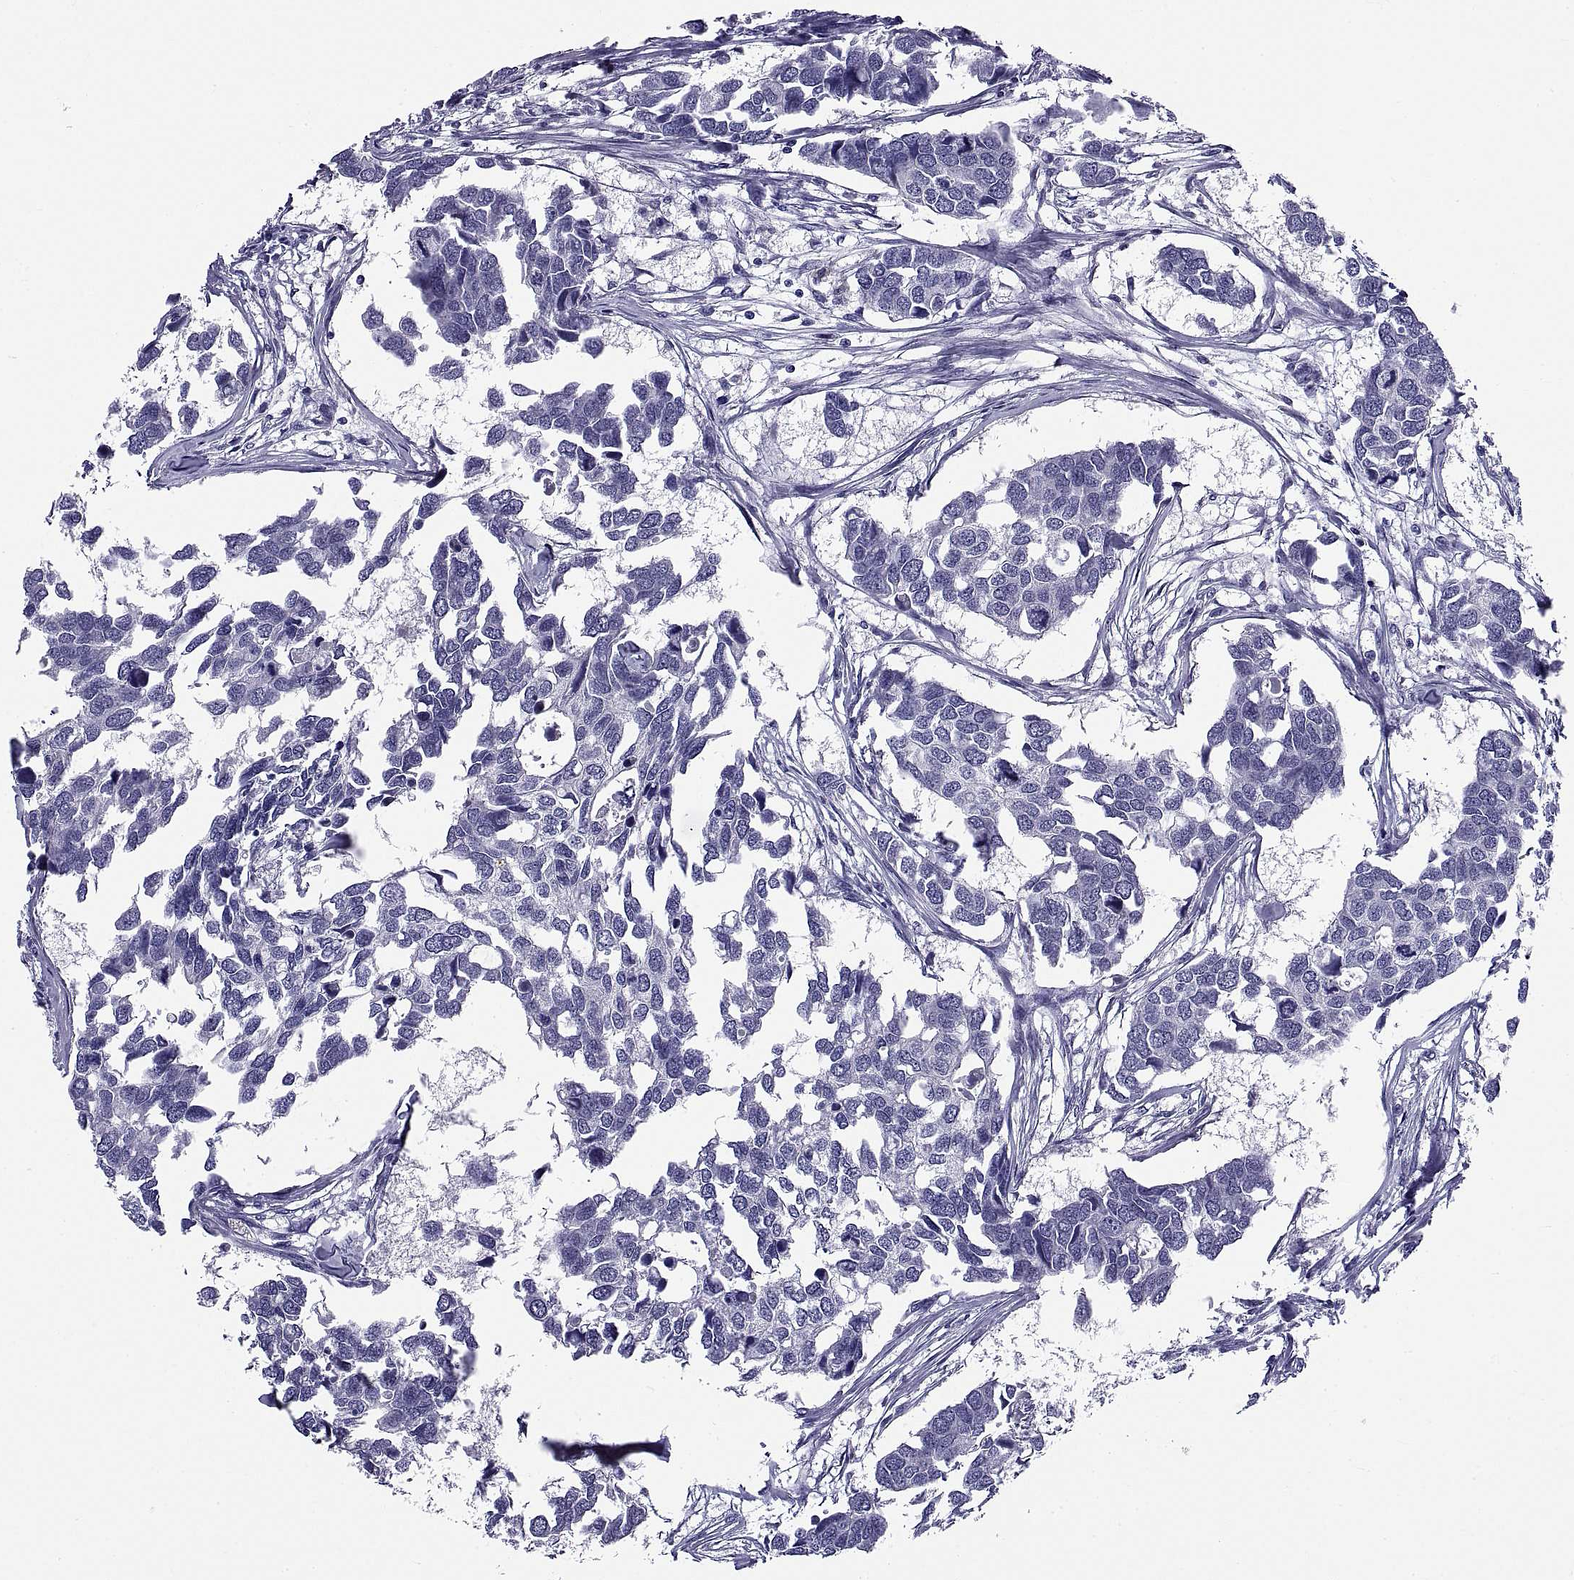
{"staining": {"intensity": "negative", "quantity": "none", "location": "none"}, "tissue": "breast cancer", "cell_type": "Tumor cells", "image_type": "cancer", "snomed": [{"axis": "morphology", "description": "Duct carcinoma"}, {"axis": "topography", "description": "Breast"}], "caption": "IHC micrograph of breast cancer stained for a protein (brown), which shows no staining in tumor cells. (DAB (3,3'-diaminobenzidine) immunohistochemistry, high magnification).", "gene": "TGFBR3L", "patient": {"sex": "female", "age": 83}}